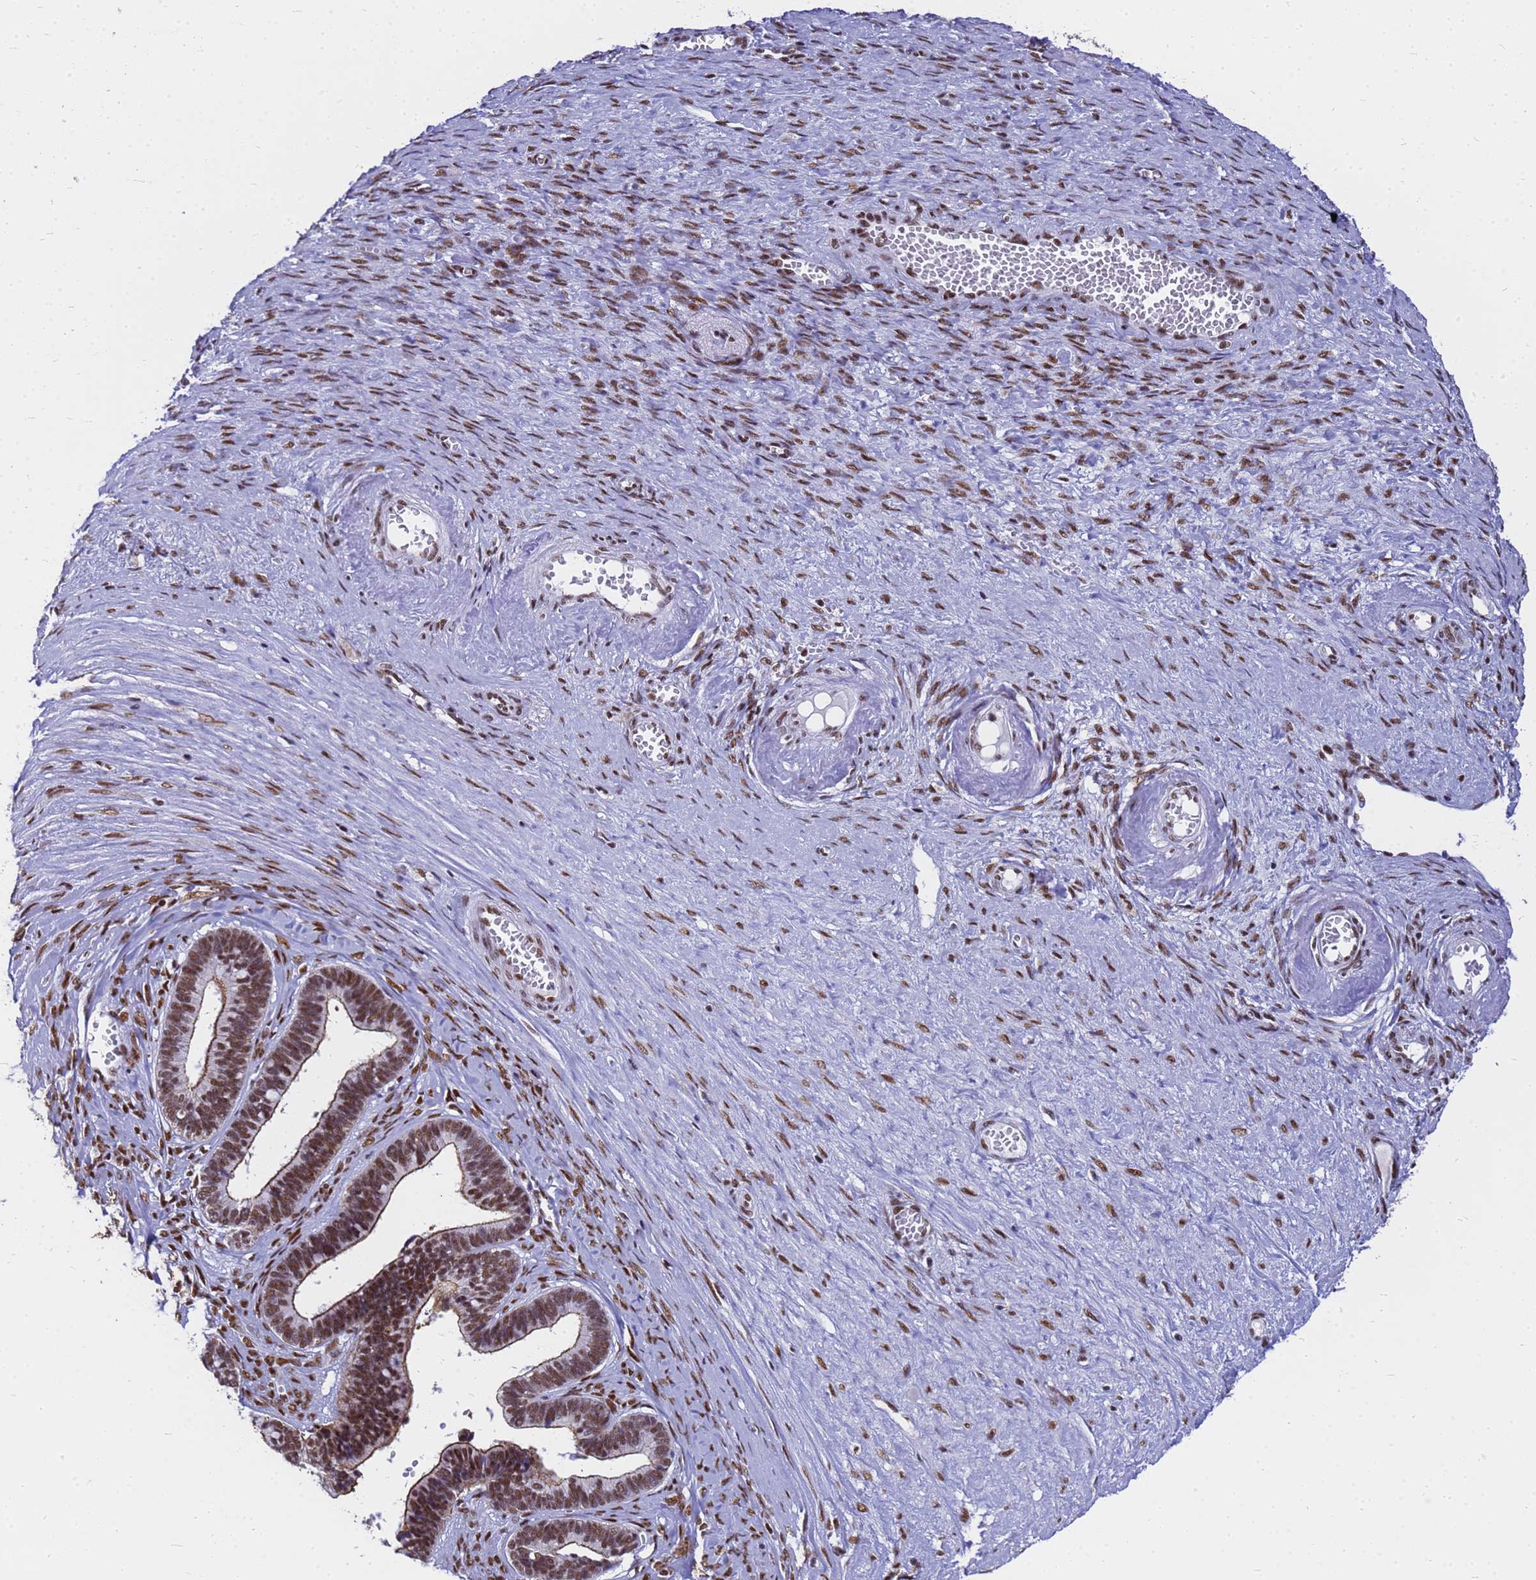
{"staining": {"intensity": "moderate", "quantity": ">75%", "location": "nuclear"}, "tissue": "ovarian cancer", "cell_type": "Tumor cells", "image_type": "cancer", "snomed": [{"axis": "morphology", "description": "Cystadenocarcinoma, serous, NOS"}, {"axis": "topography", "description": "Ovary"}], "caption": "Tumor cells show medium levels of moderate nuclear staining in approximately >75% of cells in ovarian serous cystadenocarcinoma.", "gene": "SART3", "patient": {"sex": "female", "age": 56}}